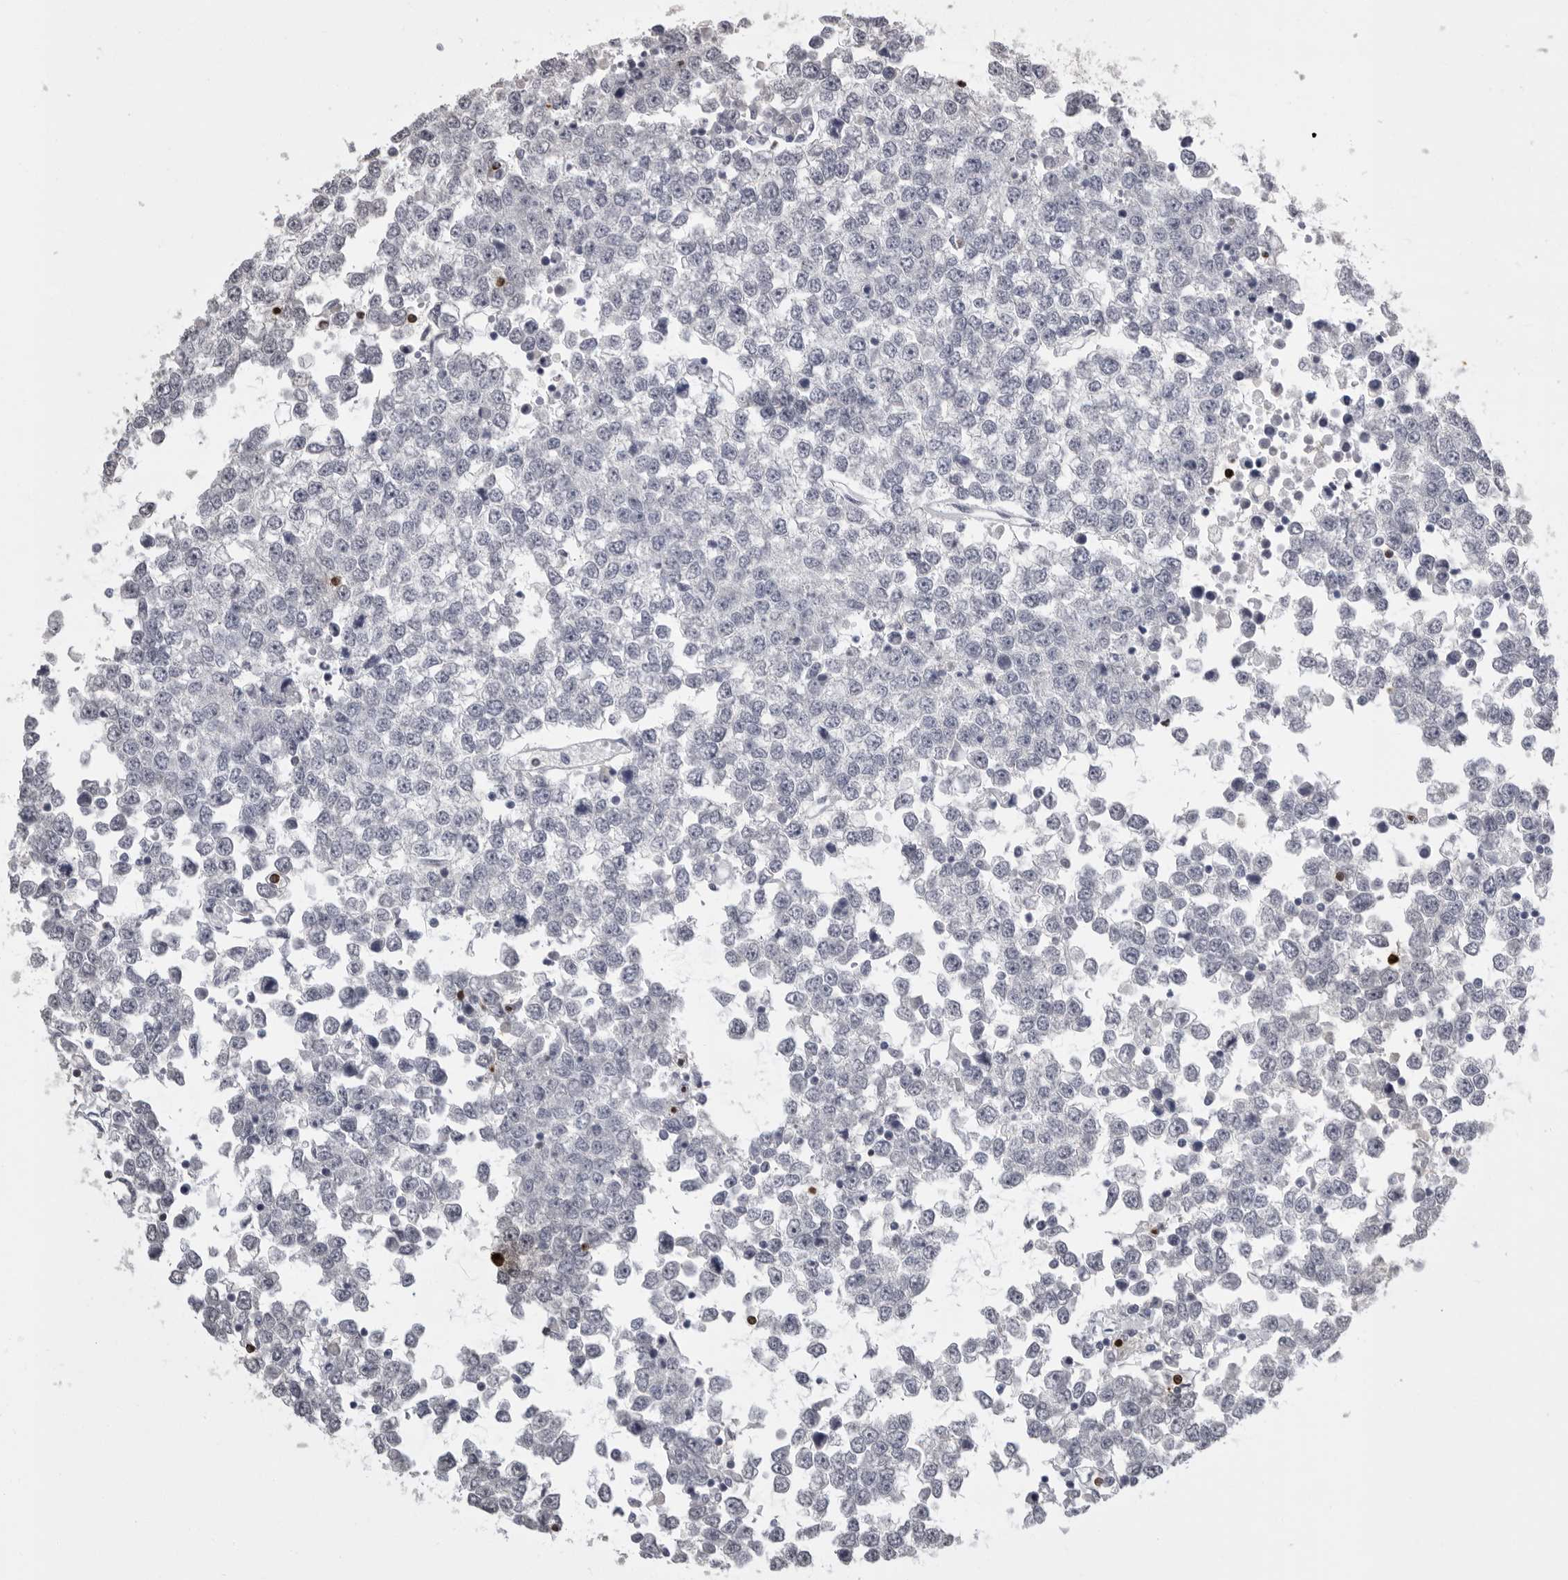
{"staining": {"intensity": "negative", "quantity": "none", "location": "none"}, "tissue": "testis cancer", "cell_type": "Tumor cells", "image_type": "cancer", "snomed": [{"axis": "morphology", "description": "Seminoma, NOS"}, {"axis": "topography", "description": "Testis"}], "caption": "Immunohistochemistry (IHC) micrograph of human seminoma (testis) stained for a protein (brown), which shows no positivity in tumor cells. (DAB IHC with hematoxylin counter stain).", "gene": "GNLY", "patient": {"sex": "male", "age": 65}}